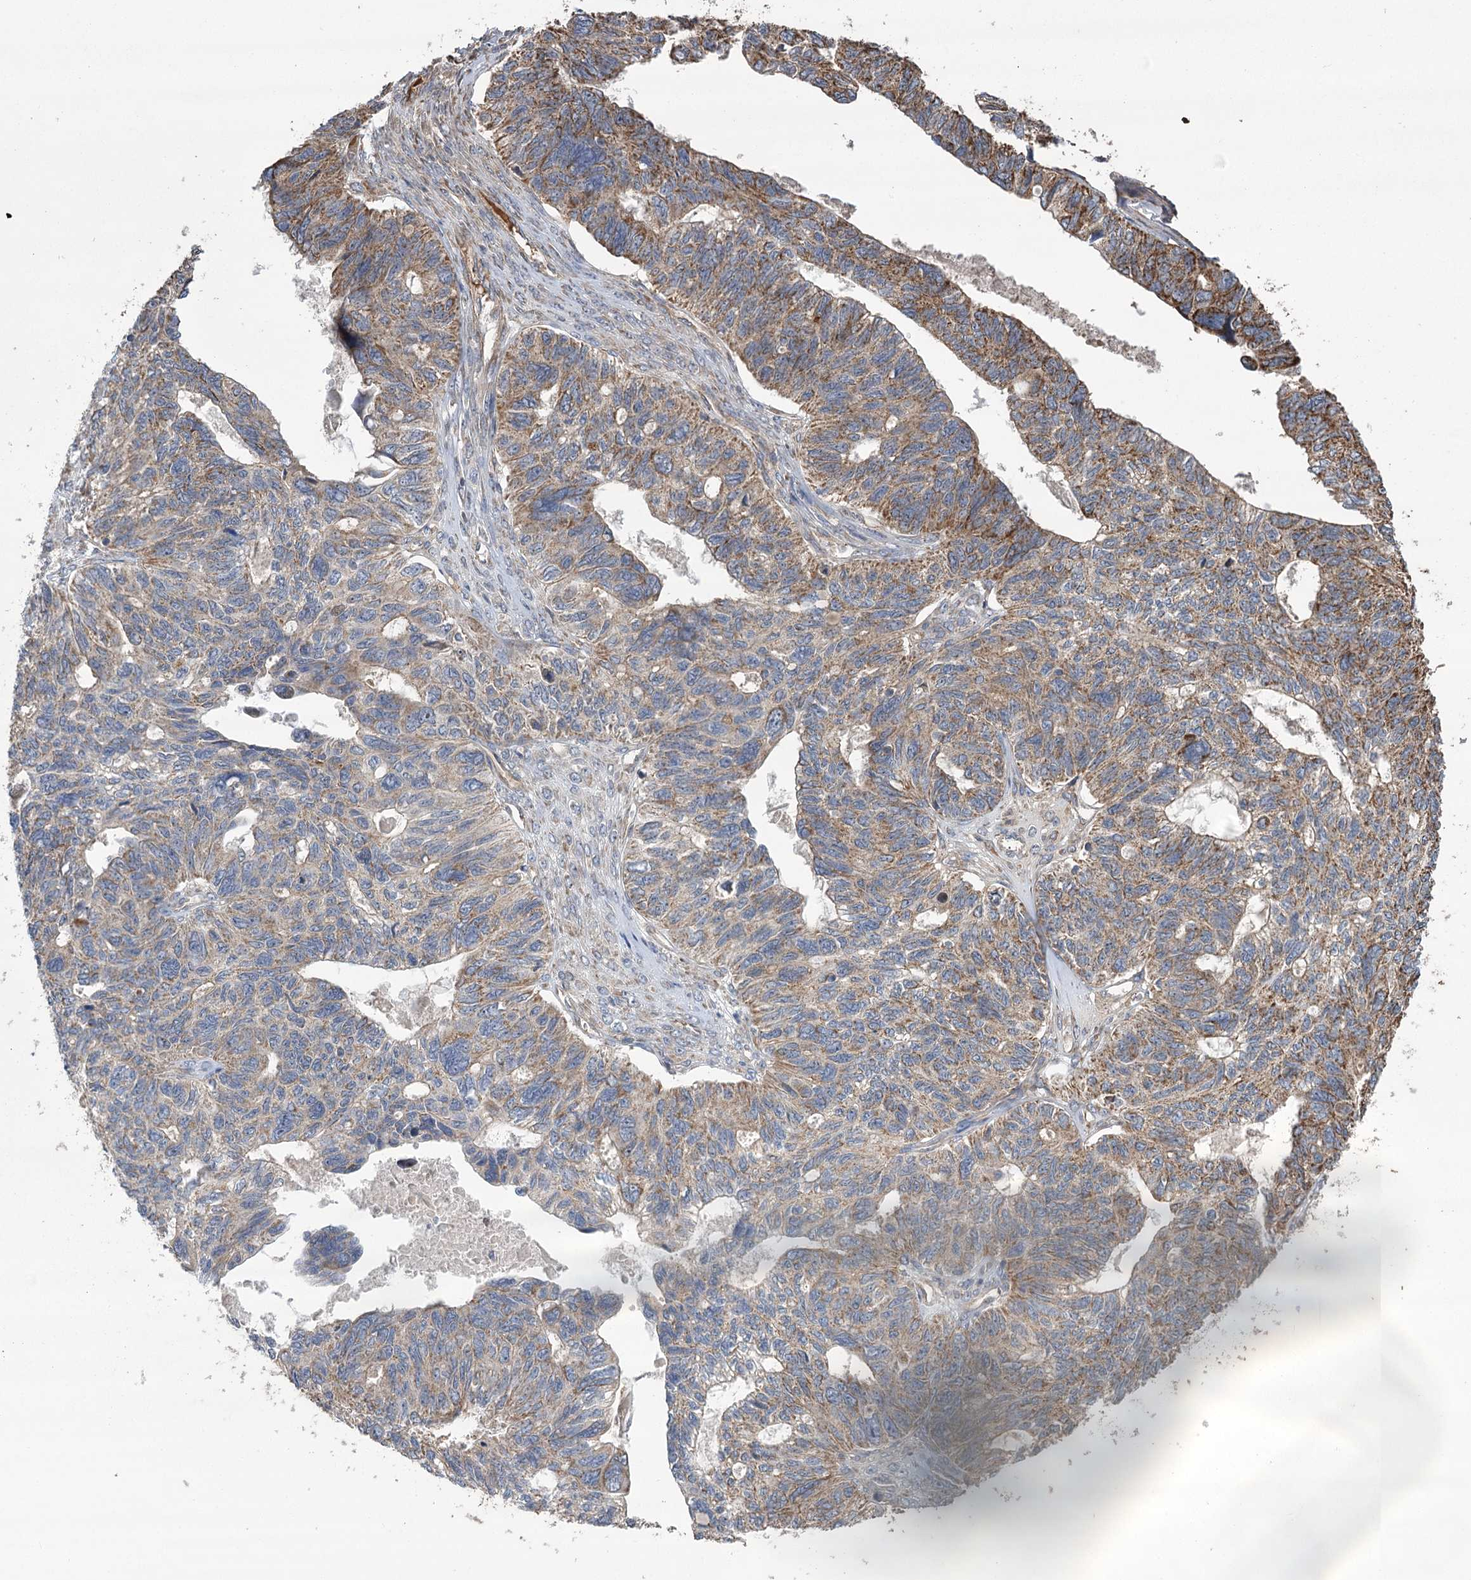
{"staining": {"intensity": "moderate", "quantity": ">75%", "location": "cytoplasmic/membranous"}, "tissue": "ovarian cancer", "cell_type": "Tumor cells", "image_type": "cancer", "snomed": [{"axis": "morphology", "description": "Cystadenocarcinoma, serous, NOS"}, {"axis": "topography", "description": "Ovary"}], "caption": "This micrograph displays ovarian cancer stained with immunohistochemistry (IHC) to label a protein in brown. The cytoplasmic/membranous of tumor cells show moderate positivity for the protein. Nuclei are counter-stained blue.", "gene": "RWDD4", "patient": {"sex": "female", "age": 79}}